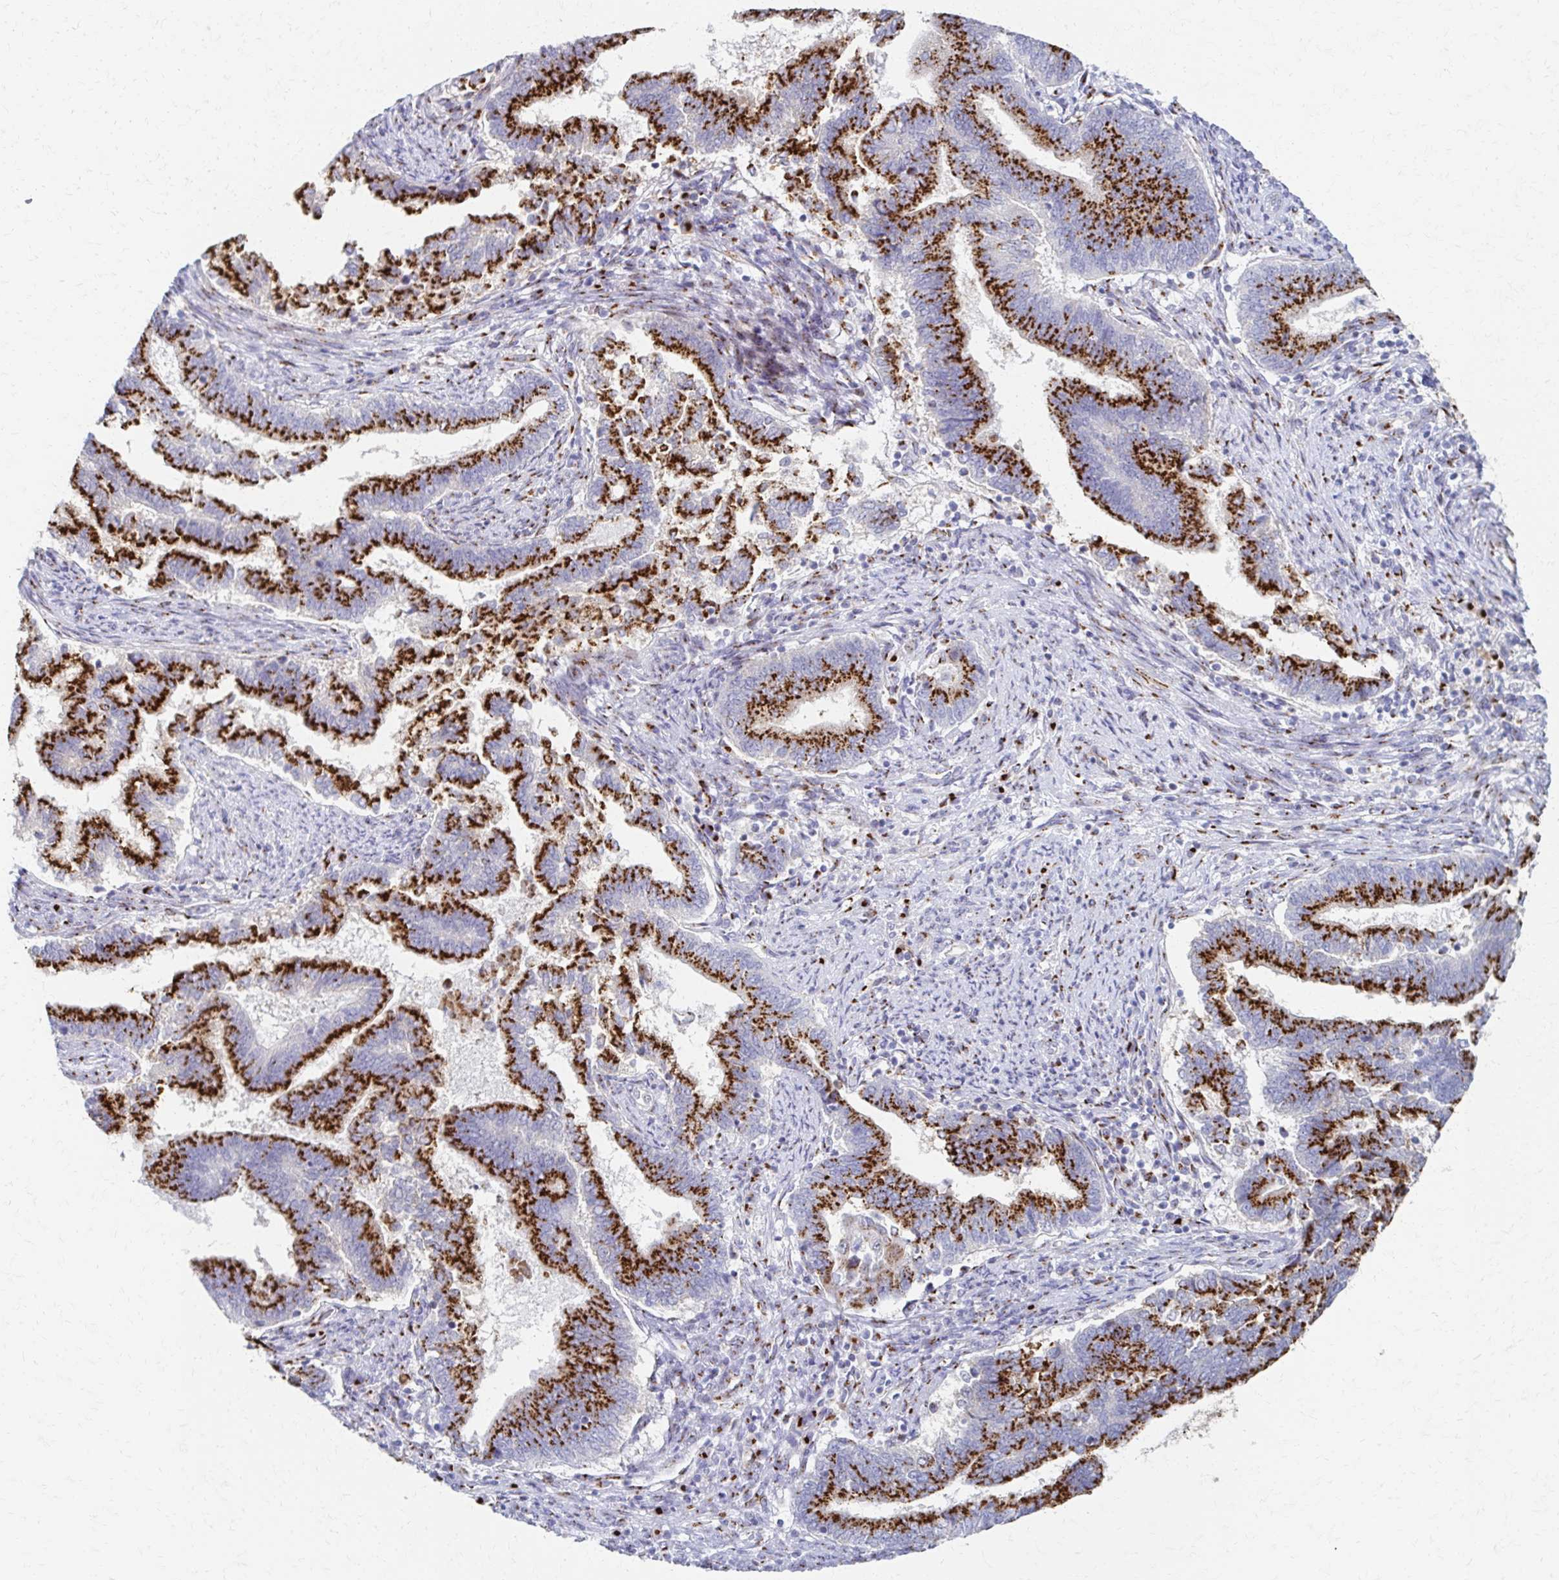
{"staining": {"intensity": "strong", "quantity": ">75%", "location": "cytoplasmic/membranous"}, "tissue": "endometrial cancer", "cell_type": "Tumor cells", "image_type": "cancer", "snomed": [{"axis": "morphology", "description": "Adenocarcinoma, NOS"}, {"axis": "topography", "description": "Endometrium"}], "caption": "Immunohistochemistry (IHC) image of neoplastic tissue: endometrial adenocarcinoma stained using IHC reveals high levels of strong protein expression localized specifically in the cytoplasmic/membranous of tumor cells, appearing as a cytoplasmic/membranous brown color.", "gene": "TM9SF1", "patient": {"sex": "female", "age": 65}}